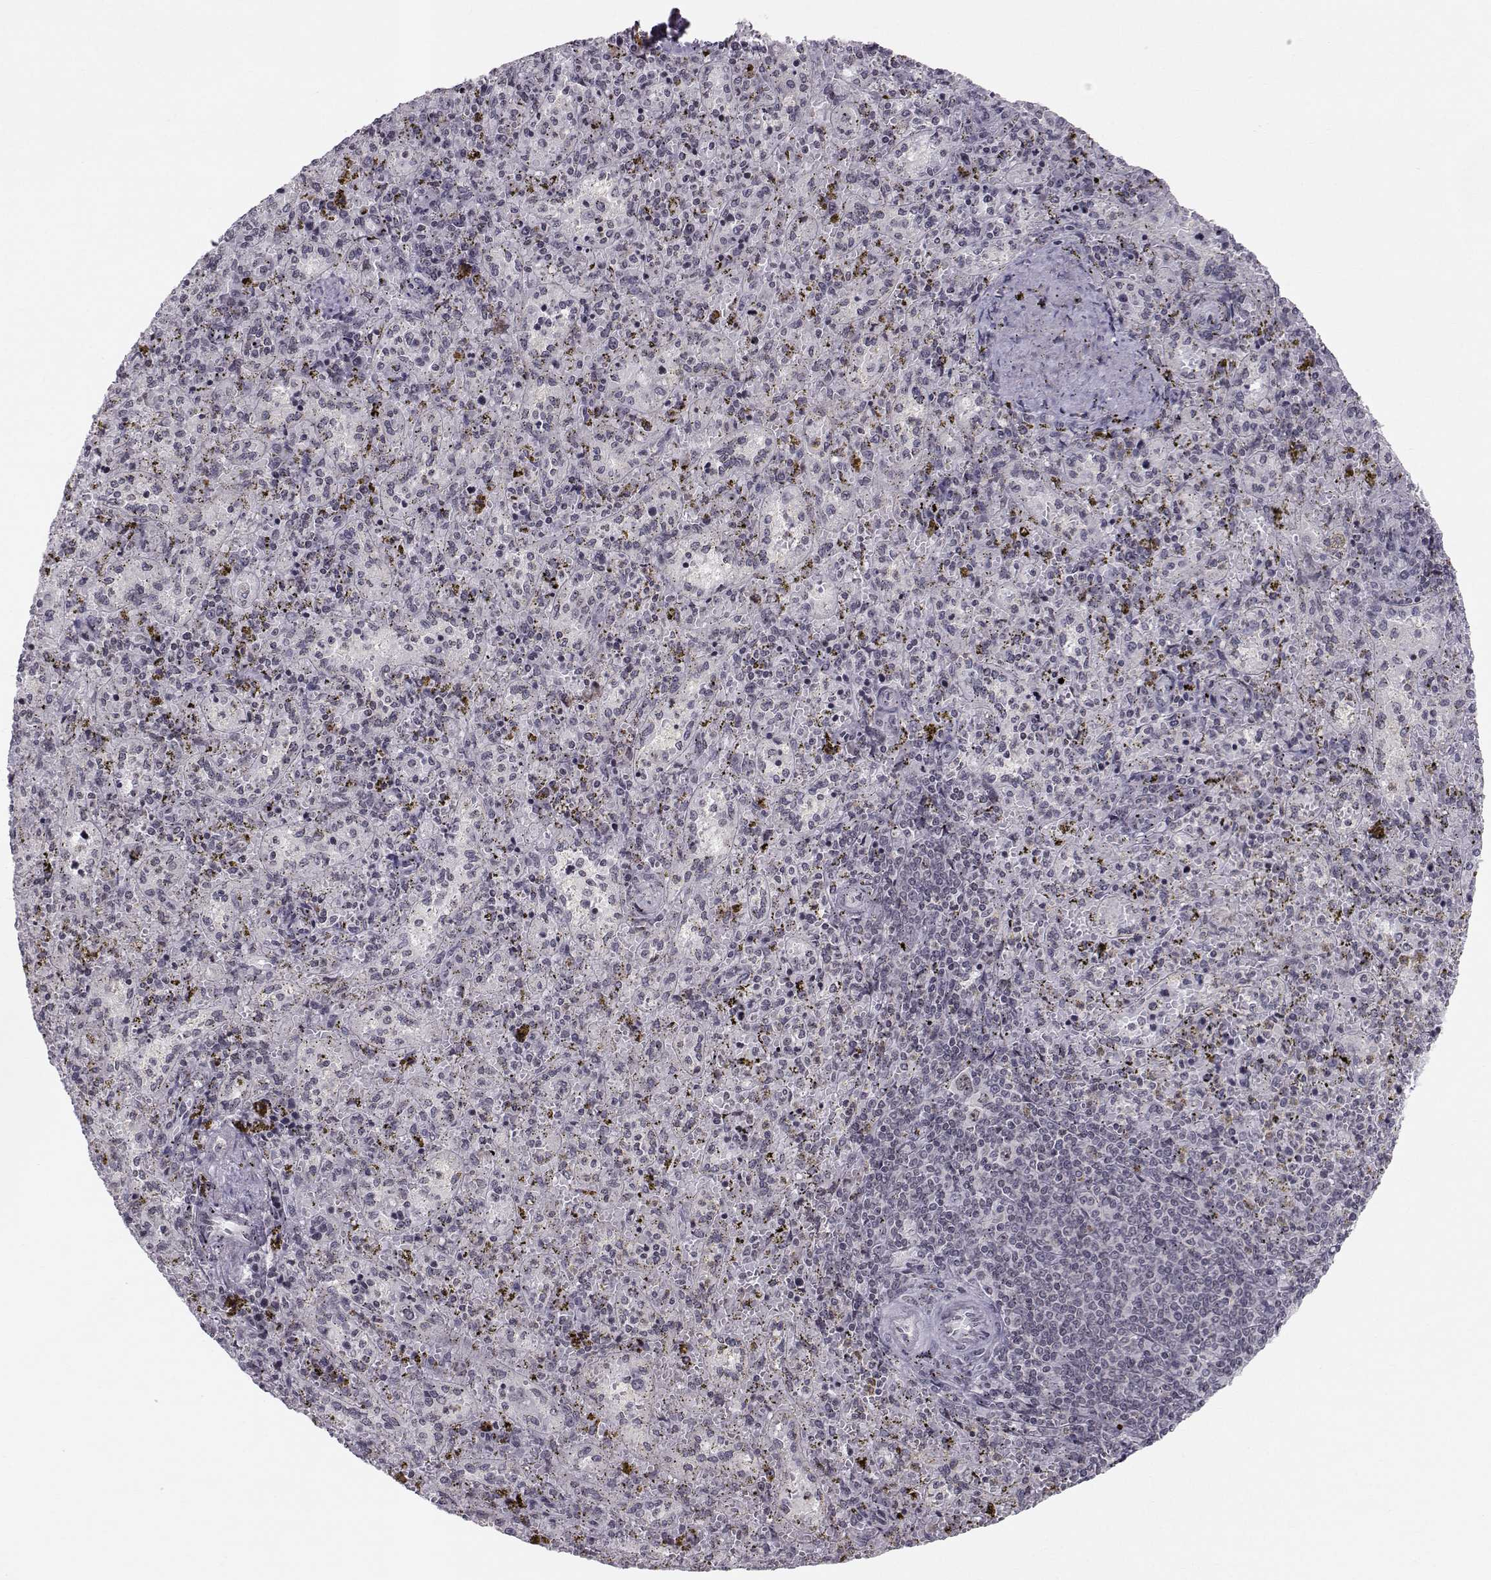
{"staining": {"intensity": "negative", "quantity": "none", "location": "none"}, "tissue": "spleen", "cell_type": "Cells in red pulp", "image_type": "normal", "snomed": [{"axis": "morphology", "description": "Normal tissue, NOS"}, {"axis": "topography", "description": "Spleen"}], "caption": "The image exhibits no staining of cells in red pulp in benign spleen.", "gene": "MARCHF4", "patient": {"sex": "female", "age": 50}}